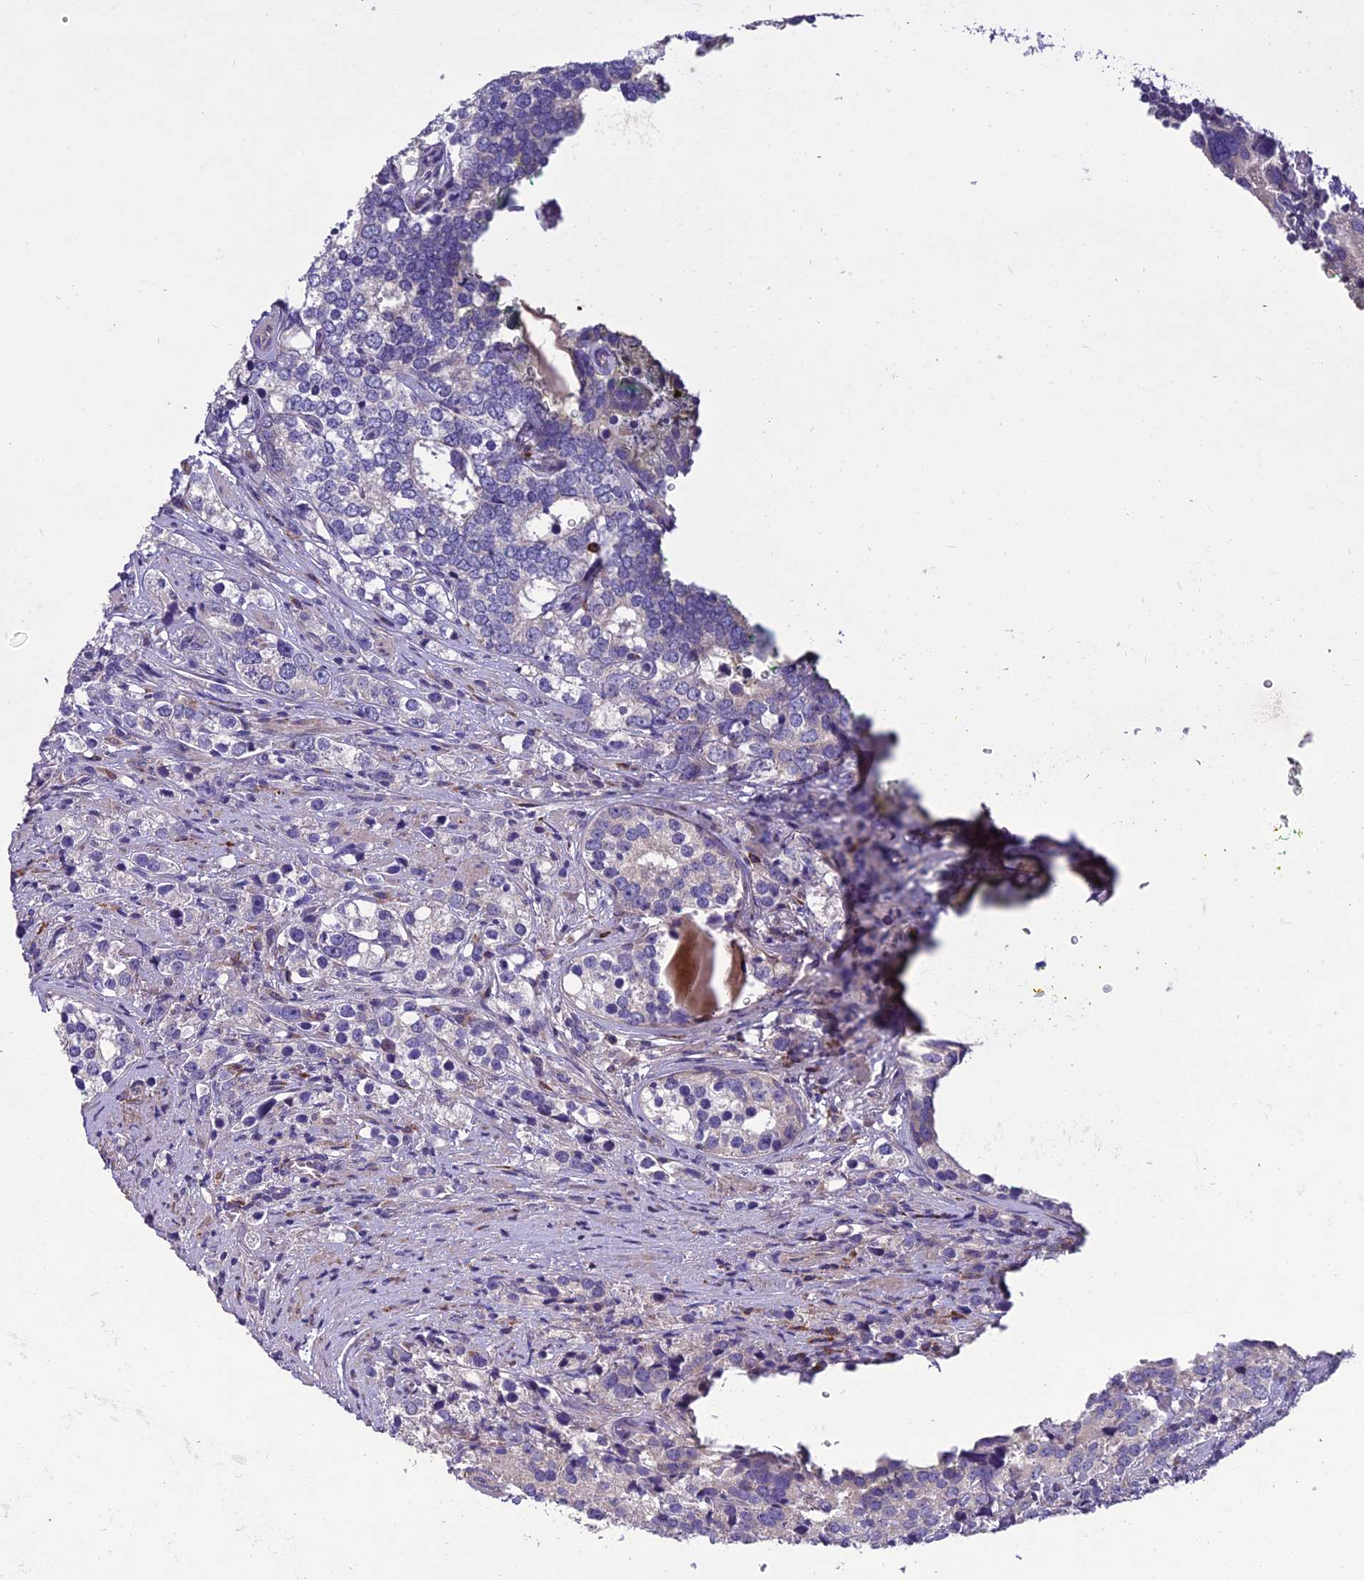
{"staining": {"intensity": "negative", "quantity": "none", "location": "none"}, "tissue": "prostate cancer", "cell_type": "Tumor cells", "image_type": "cancer", "snomed": [{"axis": "morphology", "description": "Adenocarcinoma, High grade"}, {"axis": "topography", "description": "Prostate"}], "caption": "Tumor cells are negative for protein expression in human high-grade adenocarcinoma (prostate).", "gene": "ADIPOR2", "patient": {"sex": "male", "age": 71}}